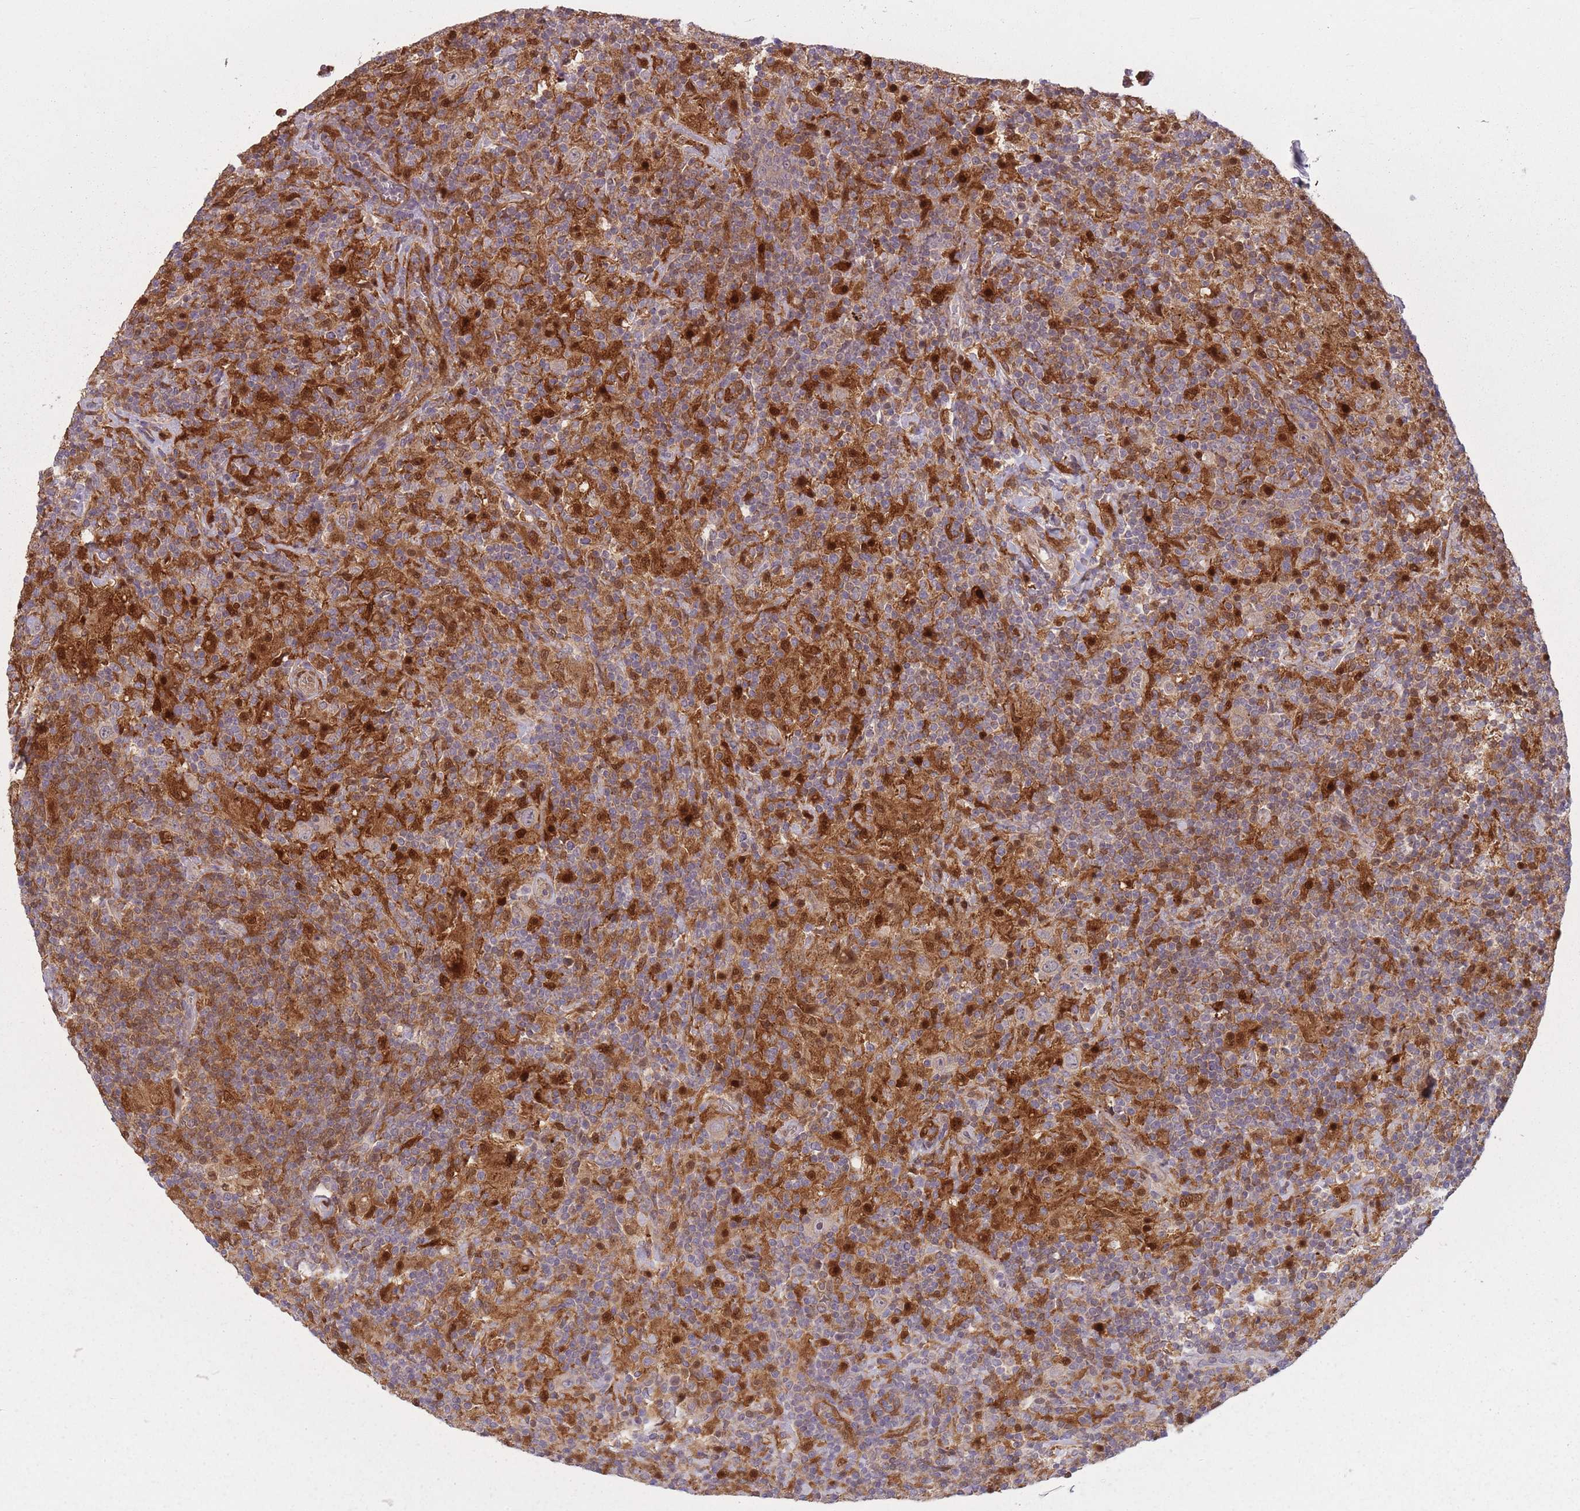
{"staining": {"intensity": "weak", "quantity": "<25%", "location": "cytoplasmic/membranous"}, "tissue": "lymphoma", "cell_type": "Tumor cells", "image_type": "cancer", "snomed": [{"axis": "morphology", "description": "Hodgkin's disease, NOS"}, {"axis": "topography", "description": "Lymph node"}], "caption": "DAB (3,3'-diaminobenzidine) immunohistochemical staining of human Hodgkin's disease reveals no significant expression in tumor cells.", "gene": "LGALS9", "patient": {"sex": "male", "age": 70}}